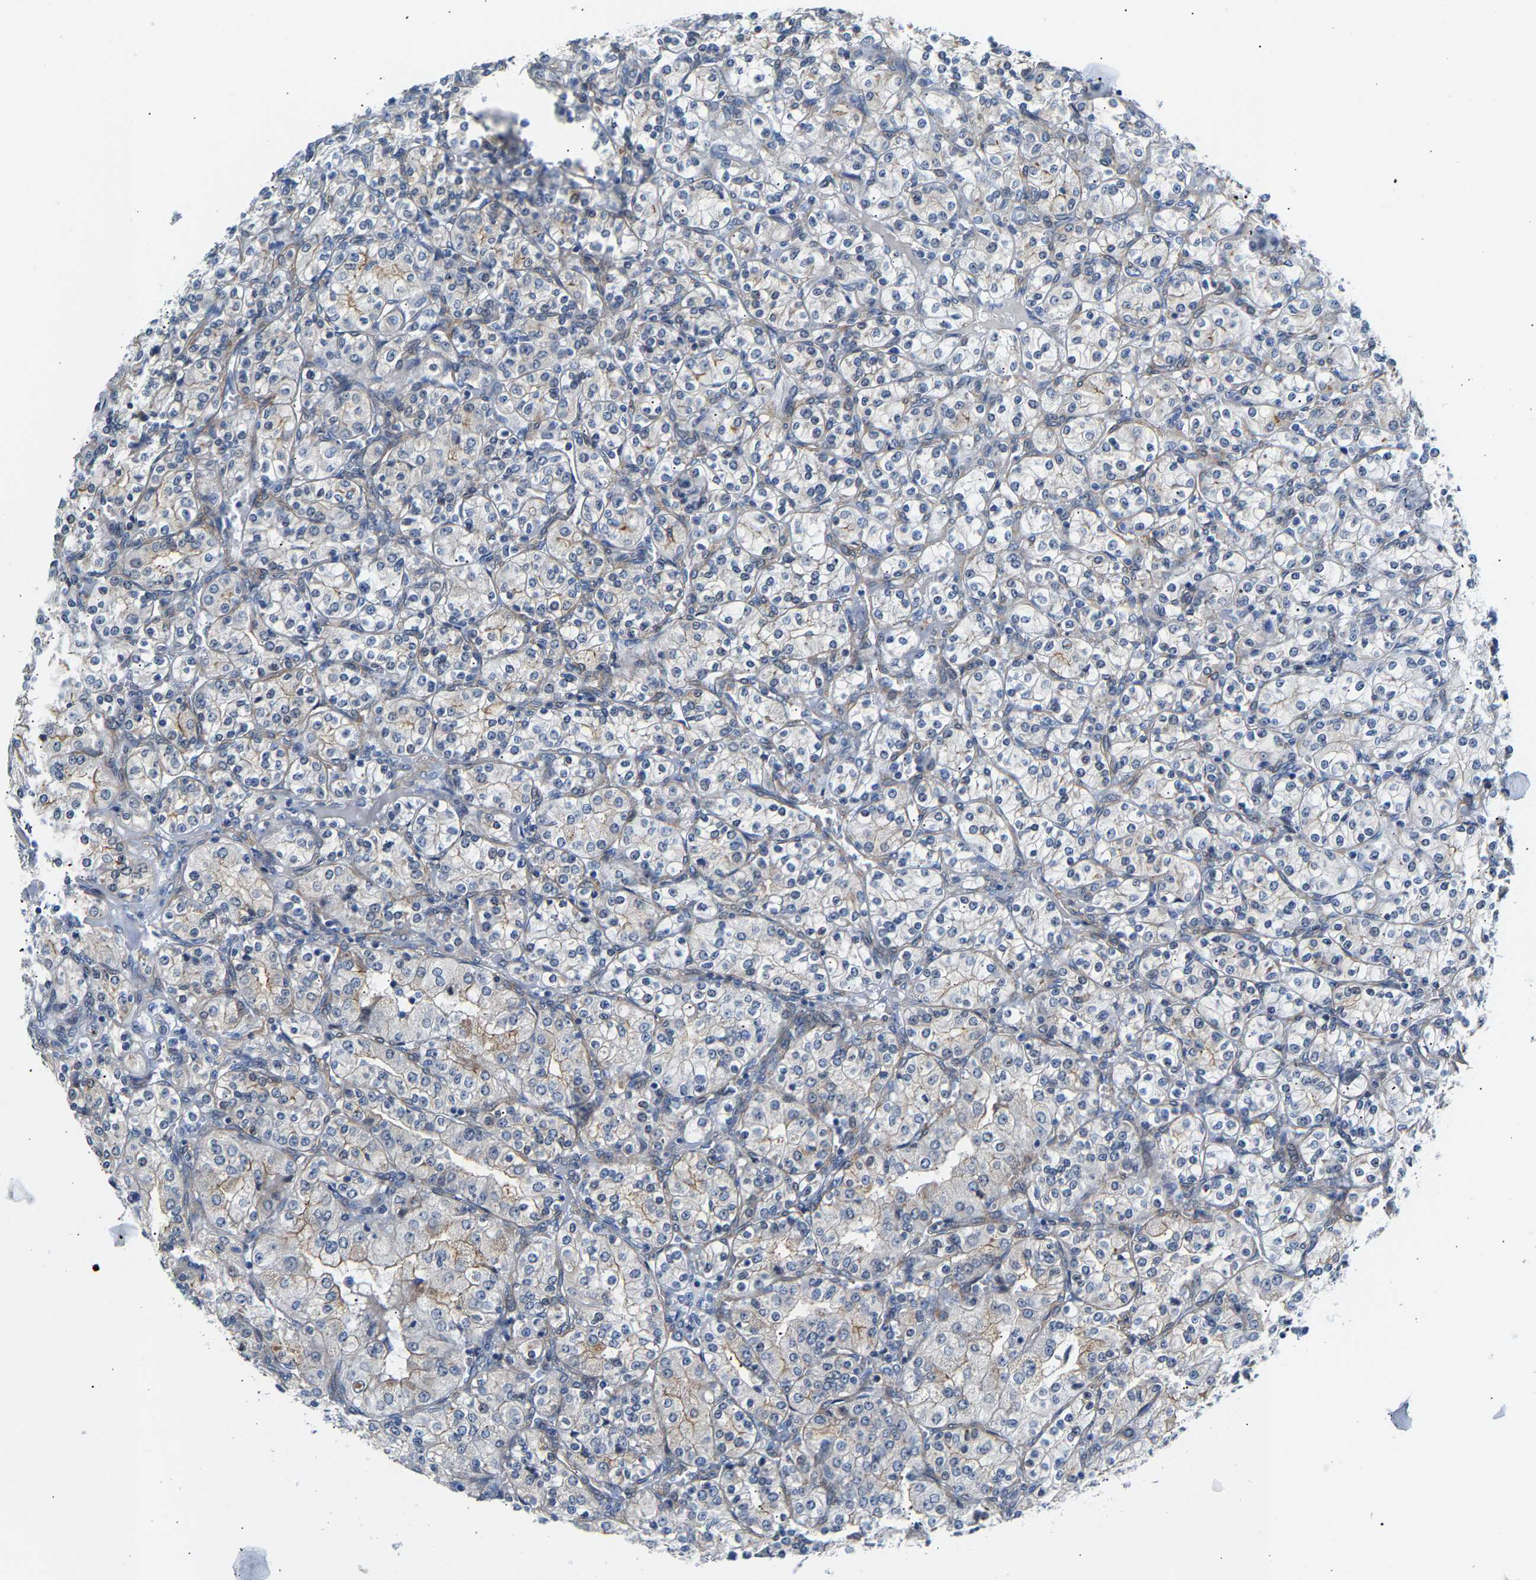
{"staining": {"intensity": "weak", "quantity": "<25%", "location": "cytoplasmic/membranous"}, "tissue": "renal cancer", "cell_type": "Tumor cells", "image_type": "cancer", "snomed": [{"axis": "morphology", "description": "Adenocarcinoma, NOS"}, {"axis": "topography", "description": "Kidney"}], "caption": "Tumor cells show no significant positivity in renal adenocarcinoma.", "gene": "PAWR", "patient": {"sex": "male", "age": 77}}